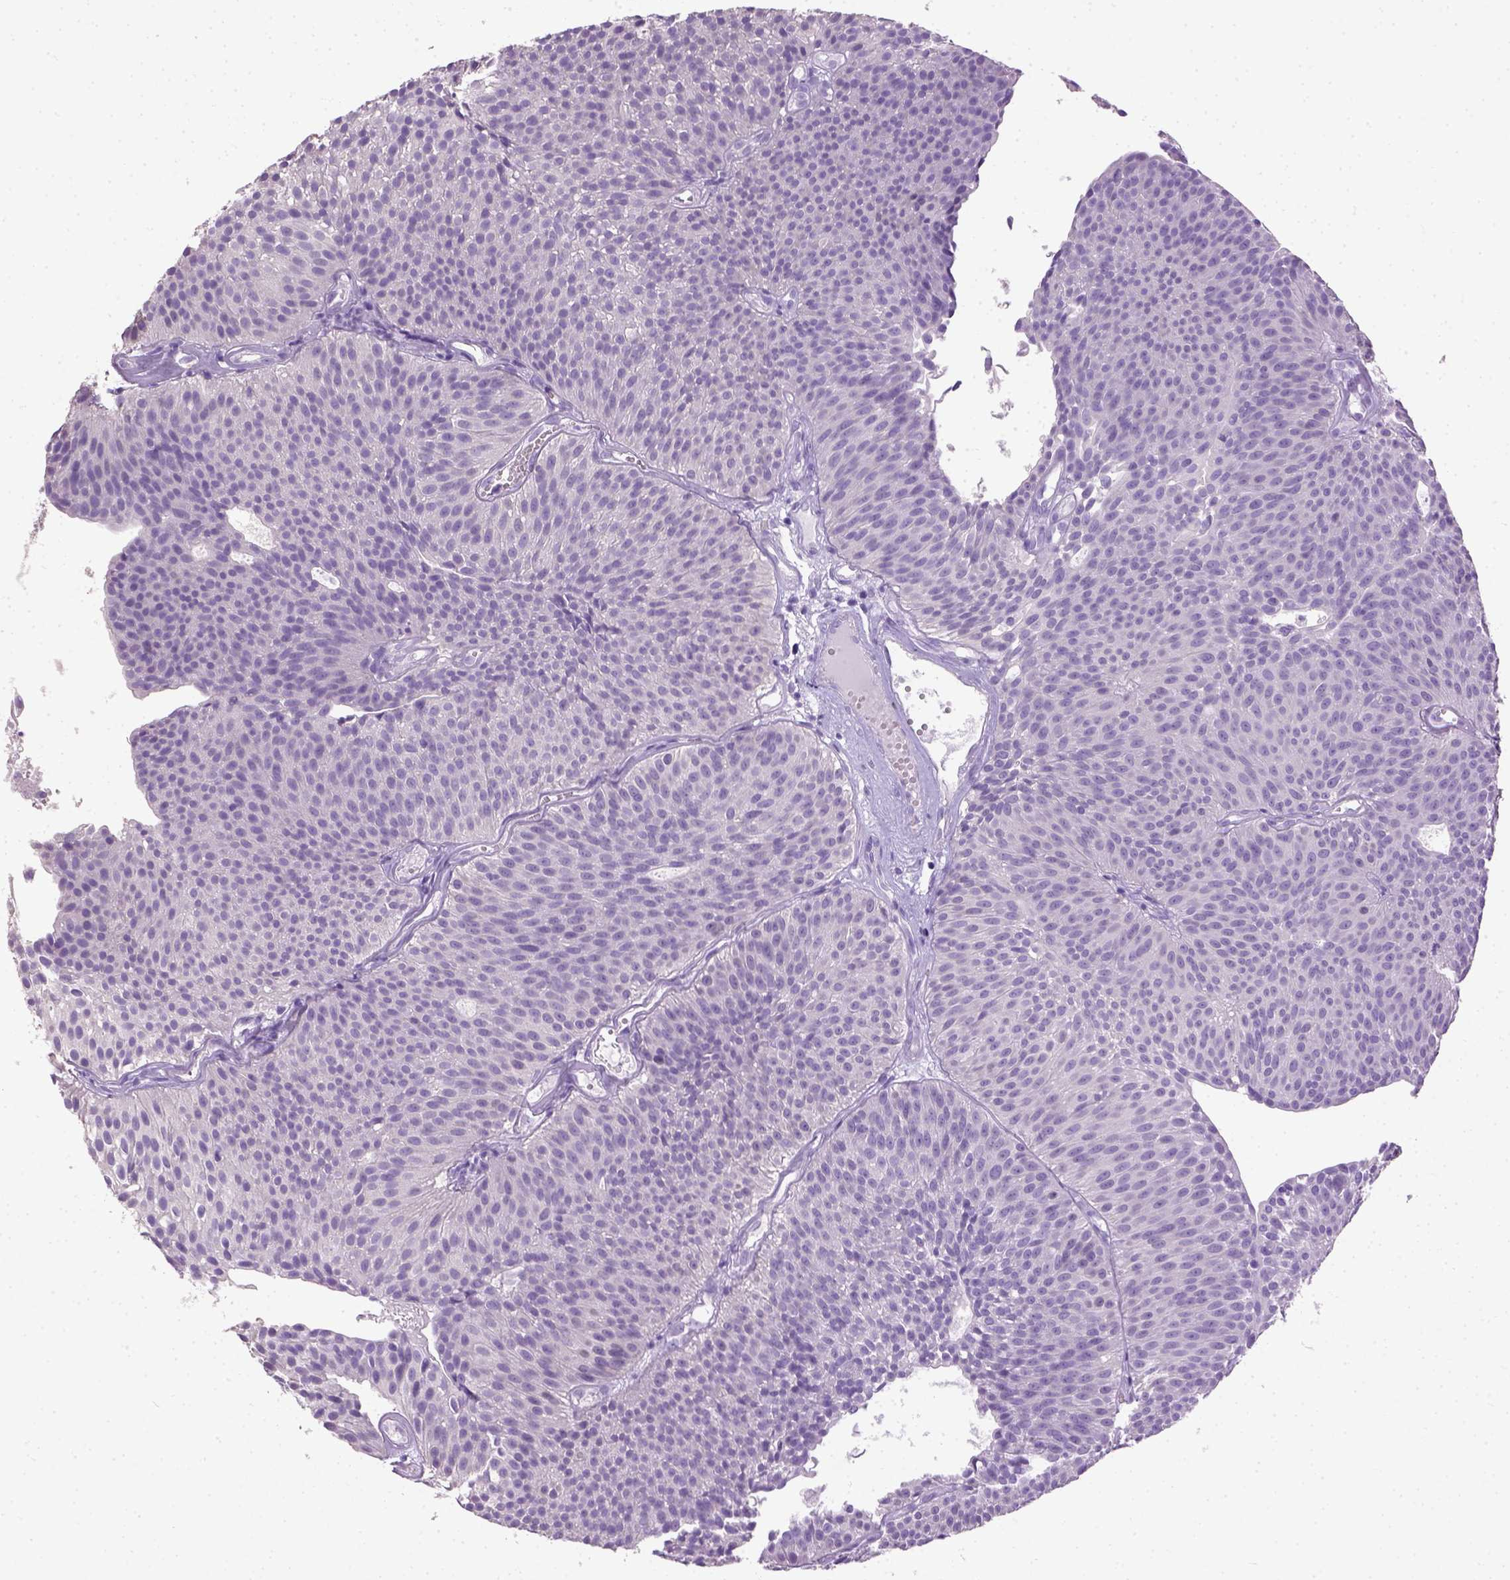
{"staining": {"intensity": "negative", "quantity": "none", "location": "none"}, "tissue": "urothelial cancer", "cell_type": "Tumor cells", "image_type": "cancer", "snomed": [{"axis": "morphology", "description": "Urothelial carcinoma, Low grade"}, {"axis": "topography", "description": "Urinary bladder"}], "caption": "Tumor cells are negative for brown protein staining in urothelial carcinoma (low-grade).", "gene": "CYP24A1", "patient": {"sex": "male", "age": 63}}